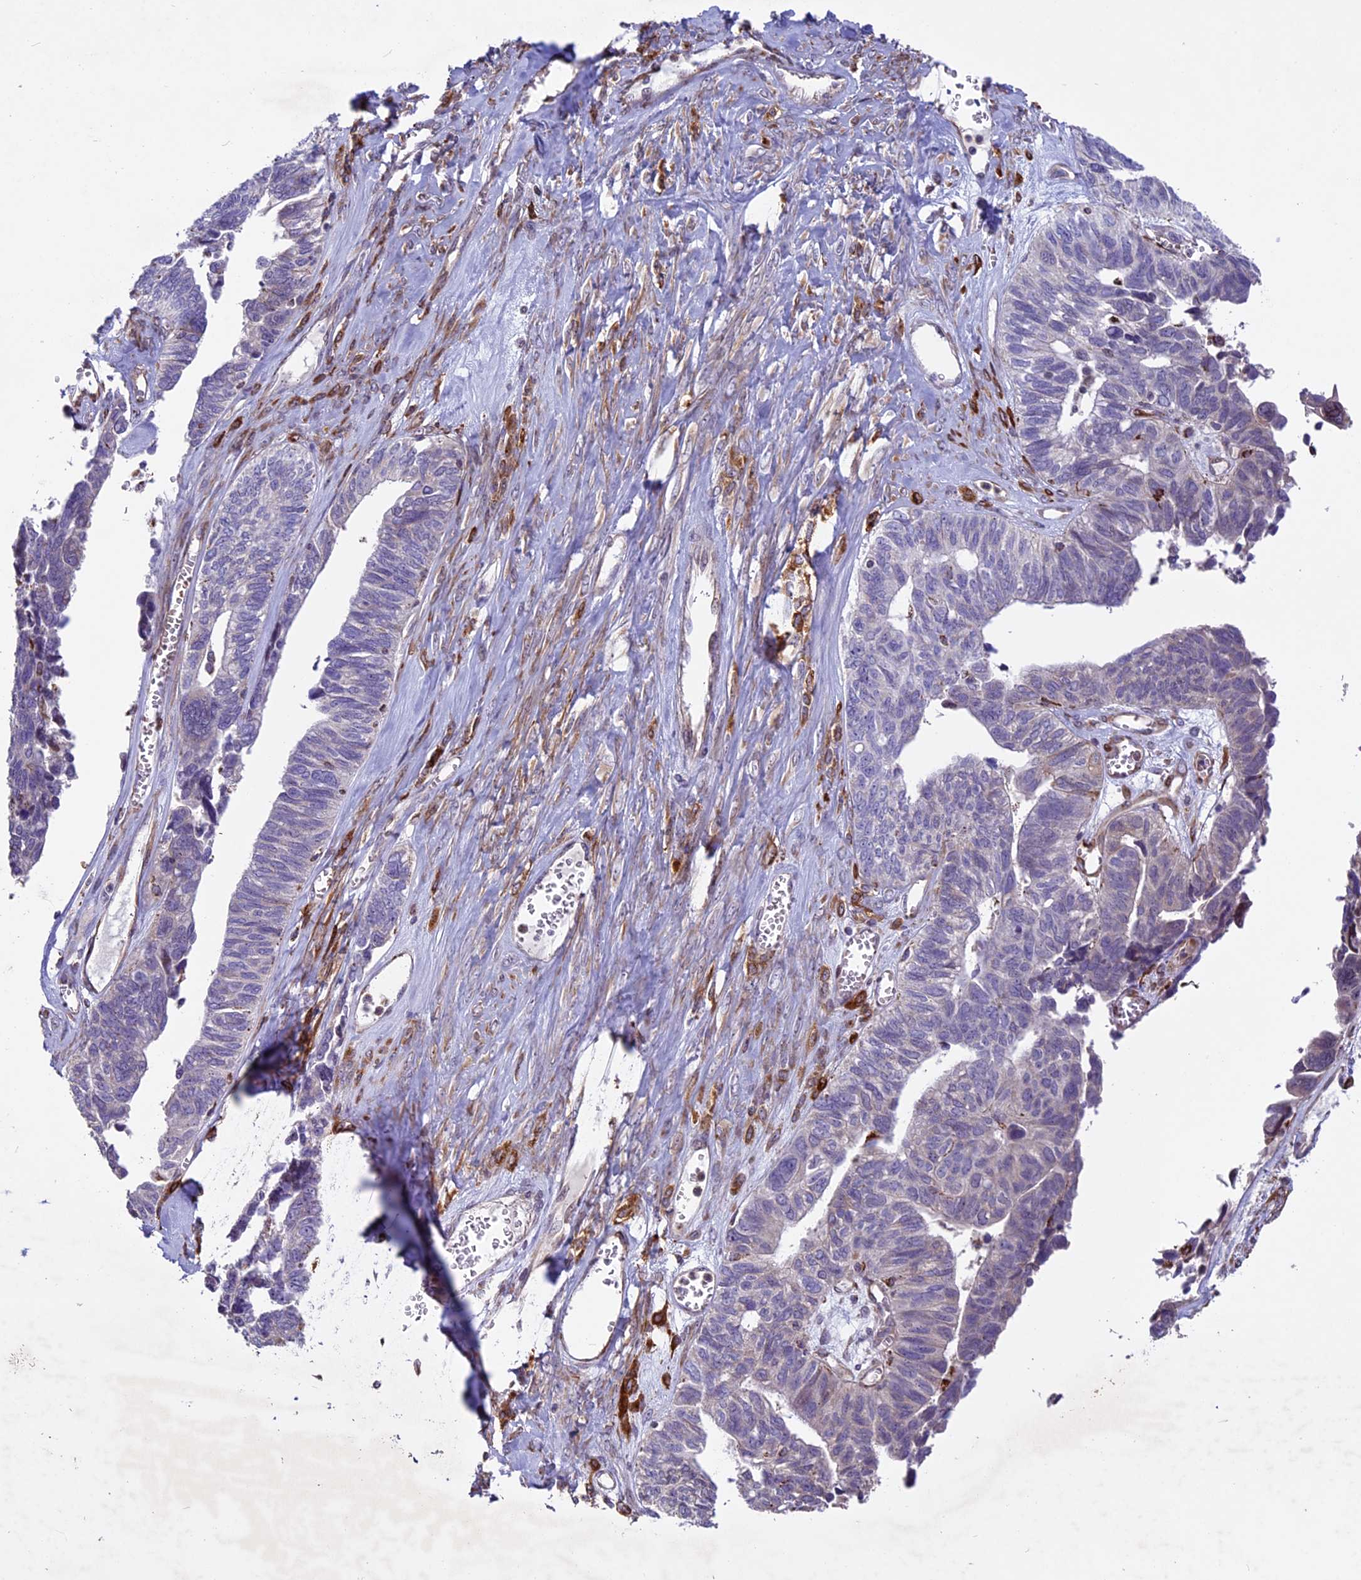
{"staining": {"intensity": "negative", "quantity": "none", "location": "none"}, "tissue": "ovarian cancer", "cell_type": "Tumor cells", "image_type": "cancer", "snomed": [{"axis": "morphology", "description": "Cystadenocarcinoma, serous, NOS"}, {"axis": "topography", "description": "Ovary"}], "caption": "The histopathology image demonstrates no staining of tumor cells in ovarian cancer (serous cystadenocarcinoma). (DAB (3,3'-diaminobenzidine) IHC with hematoxylin counter stain).", "gene": "MIEF2", "patient": {"sex": "female", "age": 79}}